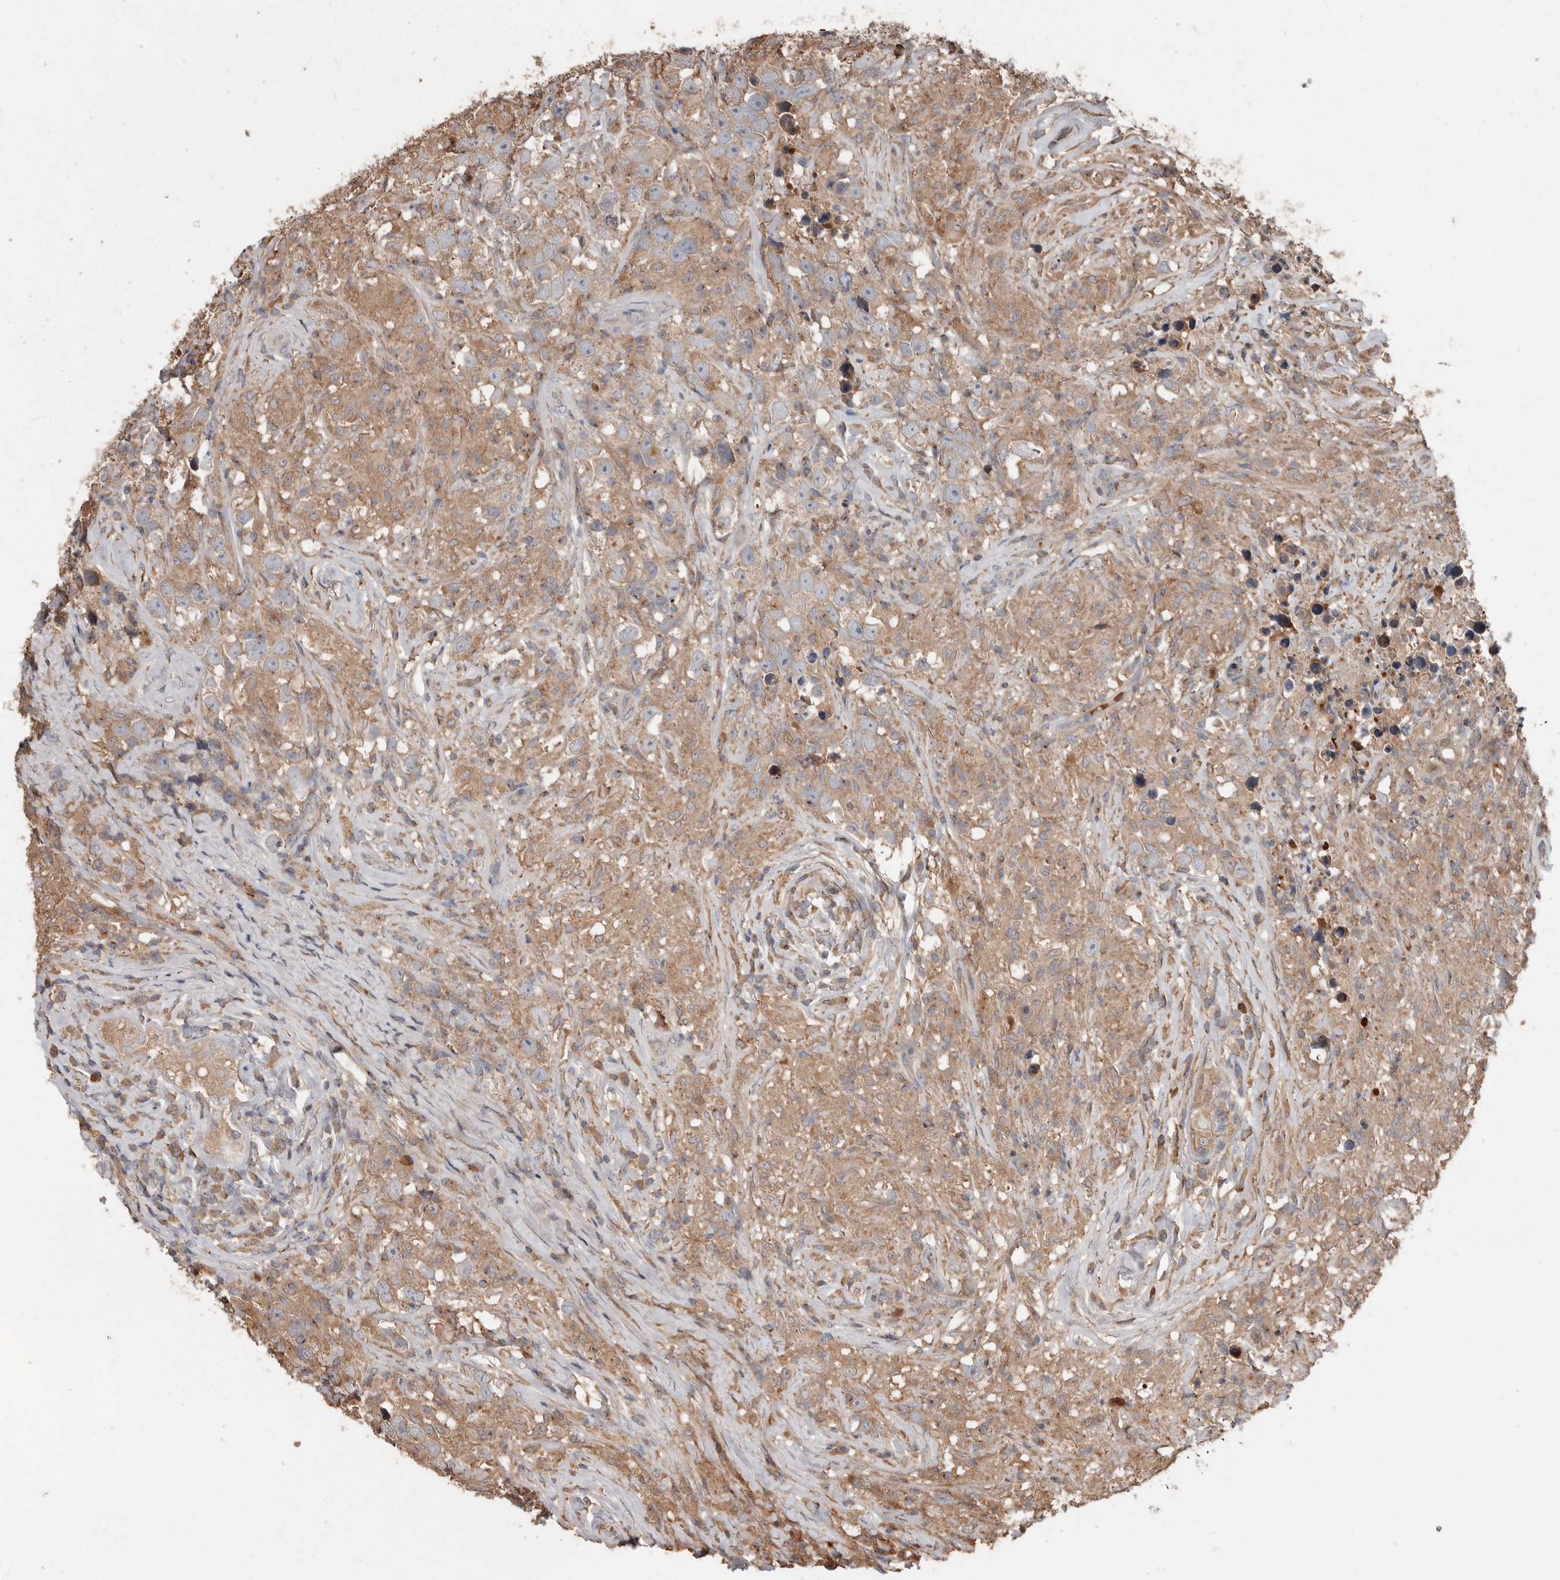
{"staining": {"intensity": "moderate", "quantity": ">75%", "location": "cytoplasmic/membranous"}, "tissue": "testis cancer", "cell_type": "Tumor cells", "image_type": "cancer", "snomed": [{"axis": "morphology", "description": "Seminoma, NOS"}, {"axis": "topography", "description": "Testis"}], "caption": "Human testis seminoma stained with a protein marker reveals moderate staining in tumor cells.", "gene": "KIF26B", "patient": {"sex": "male", "age": 49}}